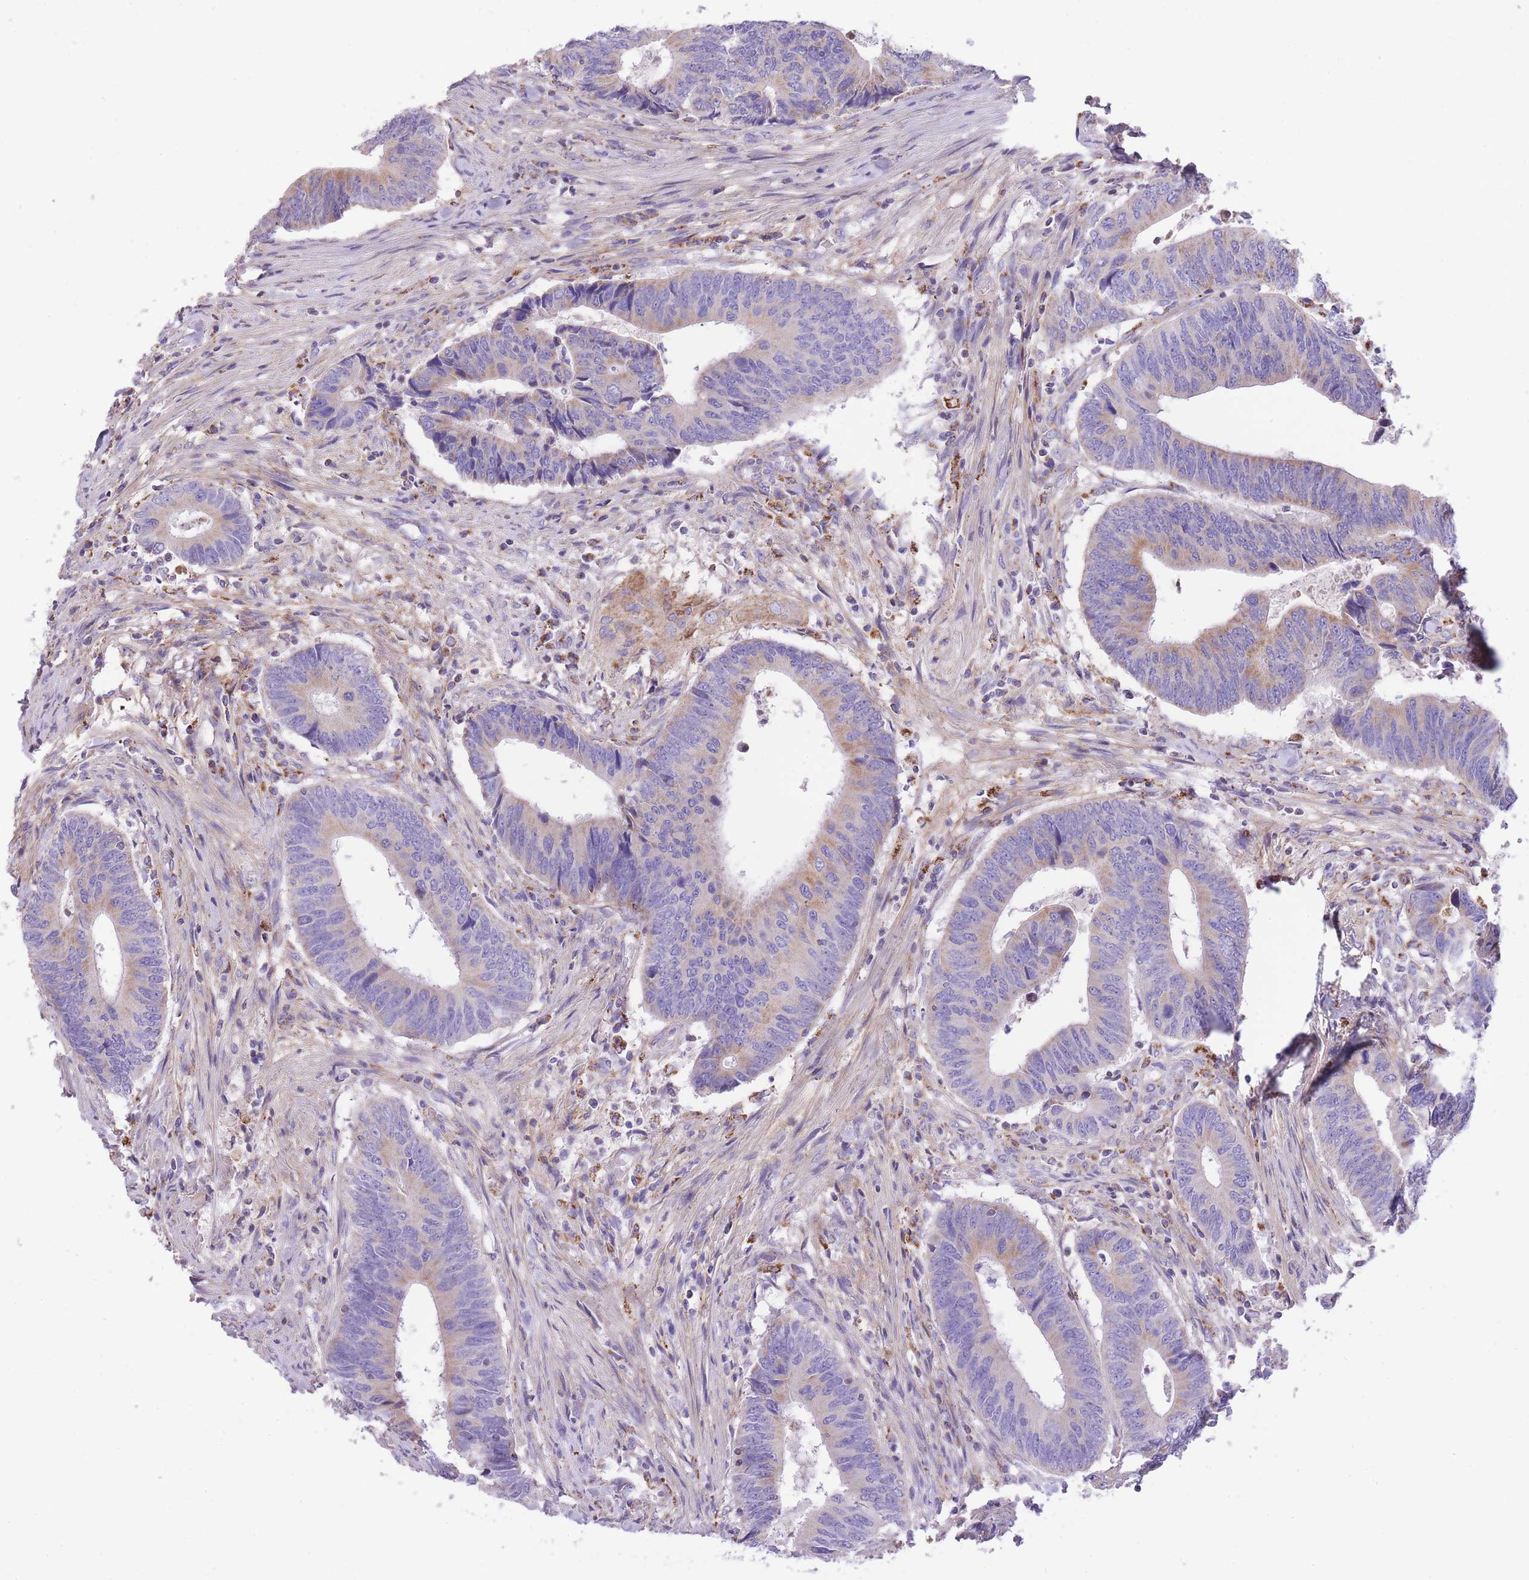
{"staining": {"intensity": "moderate", "quantity": "<25%", "location": "cytoplasmic/membranous"}, "tissue": "colorectal cancer", "cell_type": "Tumor cells", "image_type": "cancer", "snomed": [{"axis": "morphology", "description": "Adenocarcinoma, NOS"}, {"axis": "topography", "description": "Colon"}], "caption": "A photomicrograph of colorectal adenocarcinoma stained for a protein reveals moderate cytoplasmic/membranous brown staining in tumor cells.", "gene": "ST3GAL3", "patient": {"sex": "male", "age": 87}}